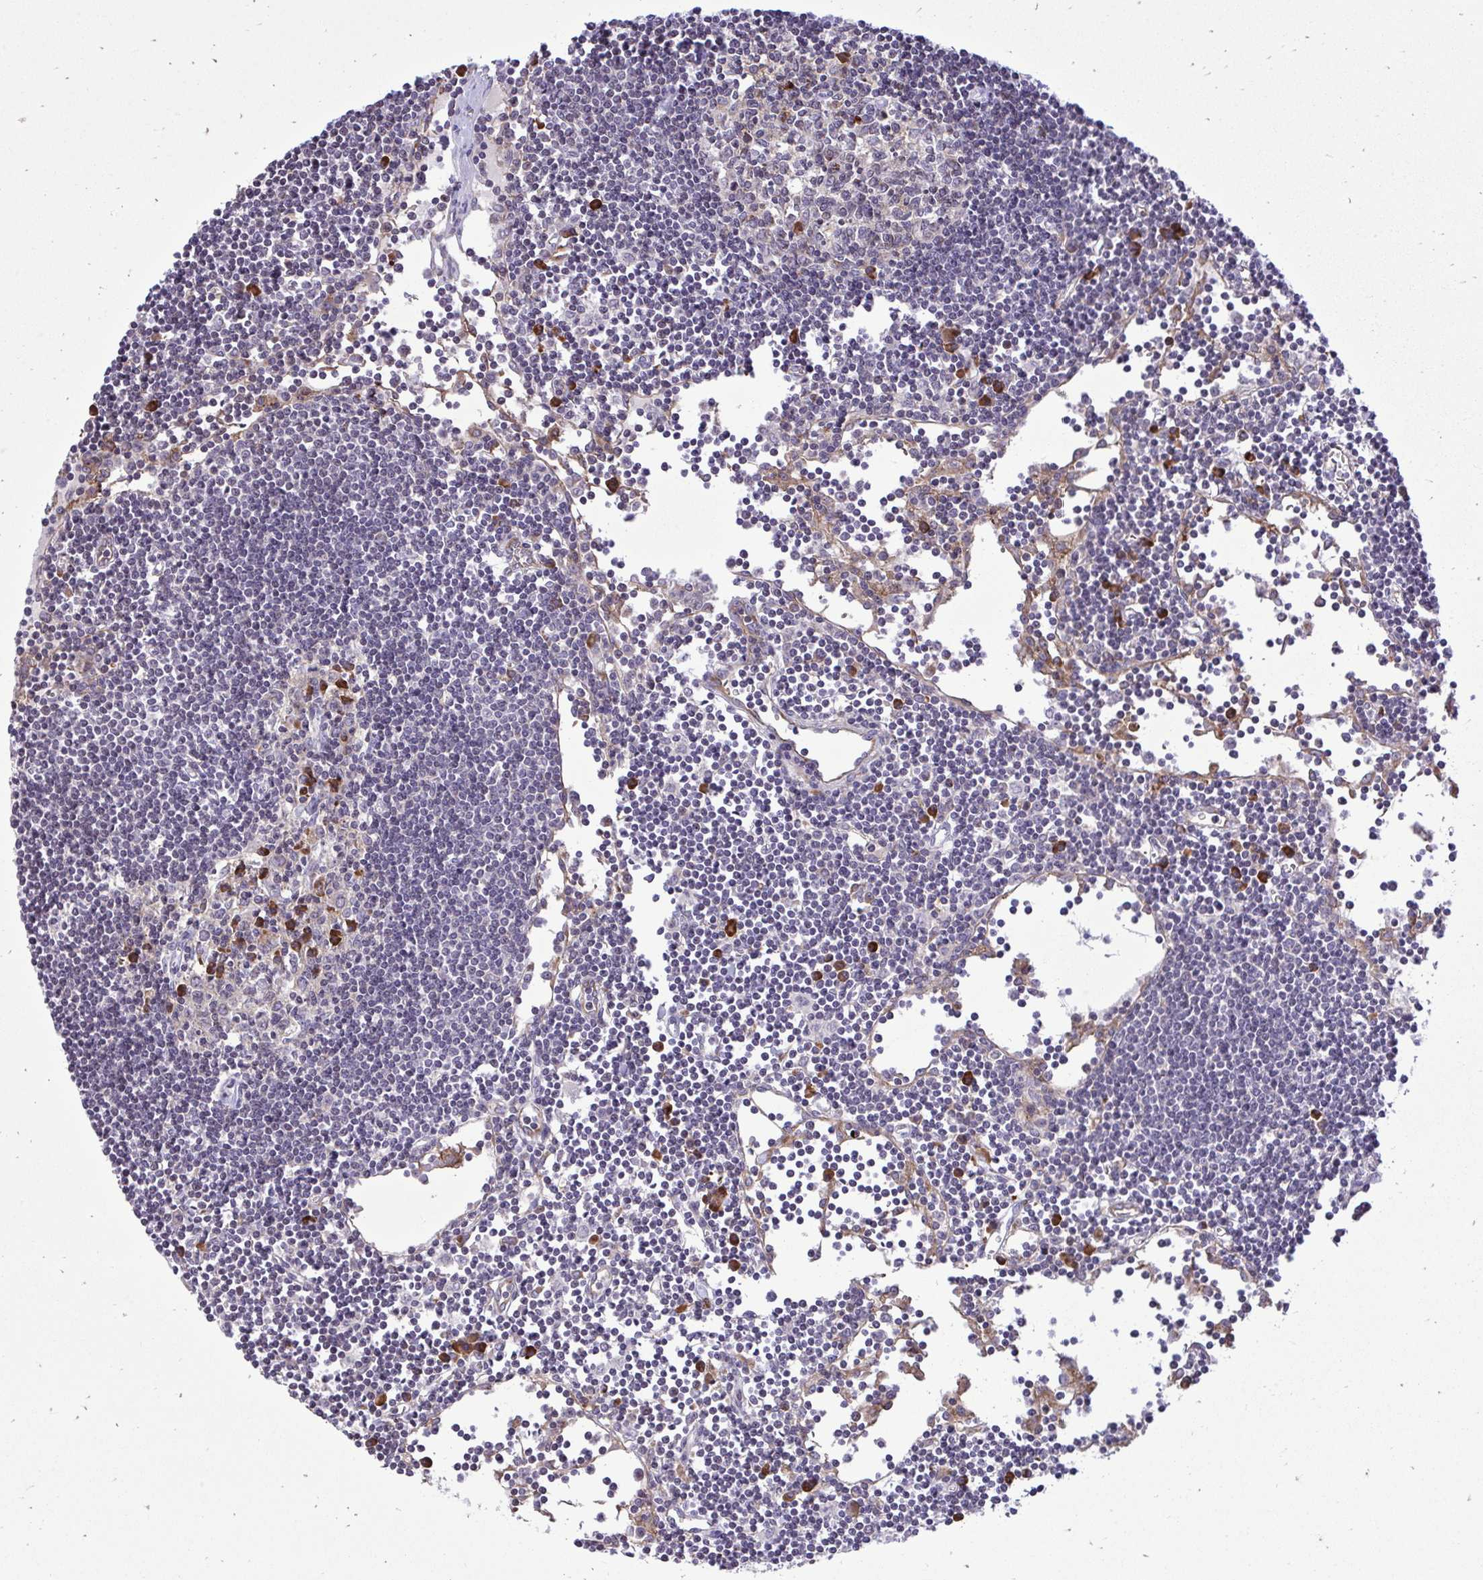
{"staining": {"intensity": "strong", "quantity": "<25%", "location": "cytoplasmic/membranous"}, "tissue": "lymph node", "cell_type": "Germinal center cells", "image_type": "normal", "snomed": [{"axis": "morphology", "description": "Normal tissue, NOS"}, {"axis": "topography", "description": "Lymph node"}], "caption": "Immunohistochemistry of benign human lymph node demonstrates medium levels of strong cytoplasmic/membranous staining in approximately <25% of germinal center cells. The staining was performed using DAB, with brown indicating positive protein expression. Nuclei are stained blue with hematoxylin.", "gene": "METTL9", "patient": {"sex": "female", "age": 65}}